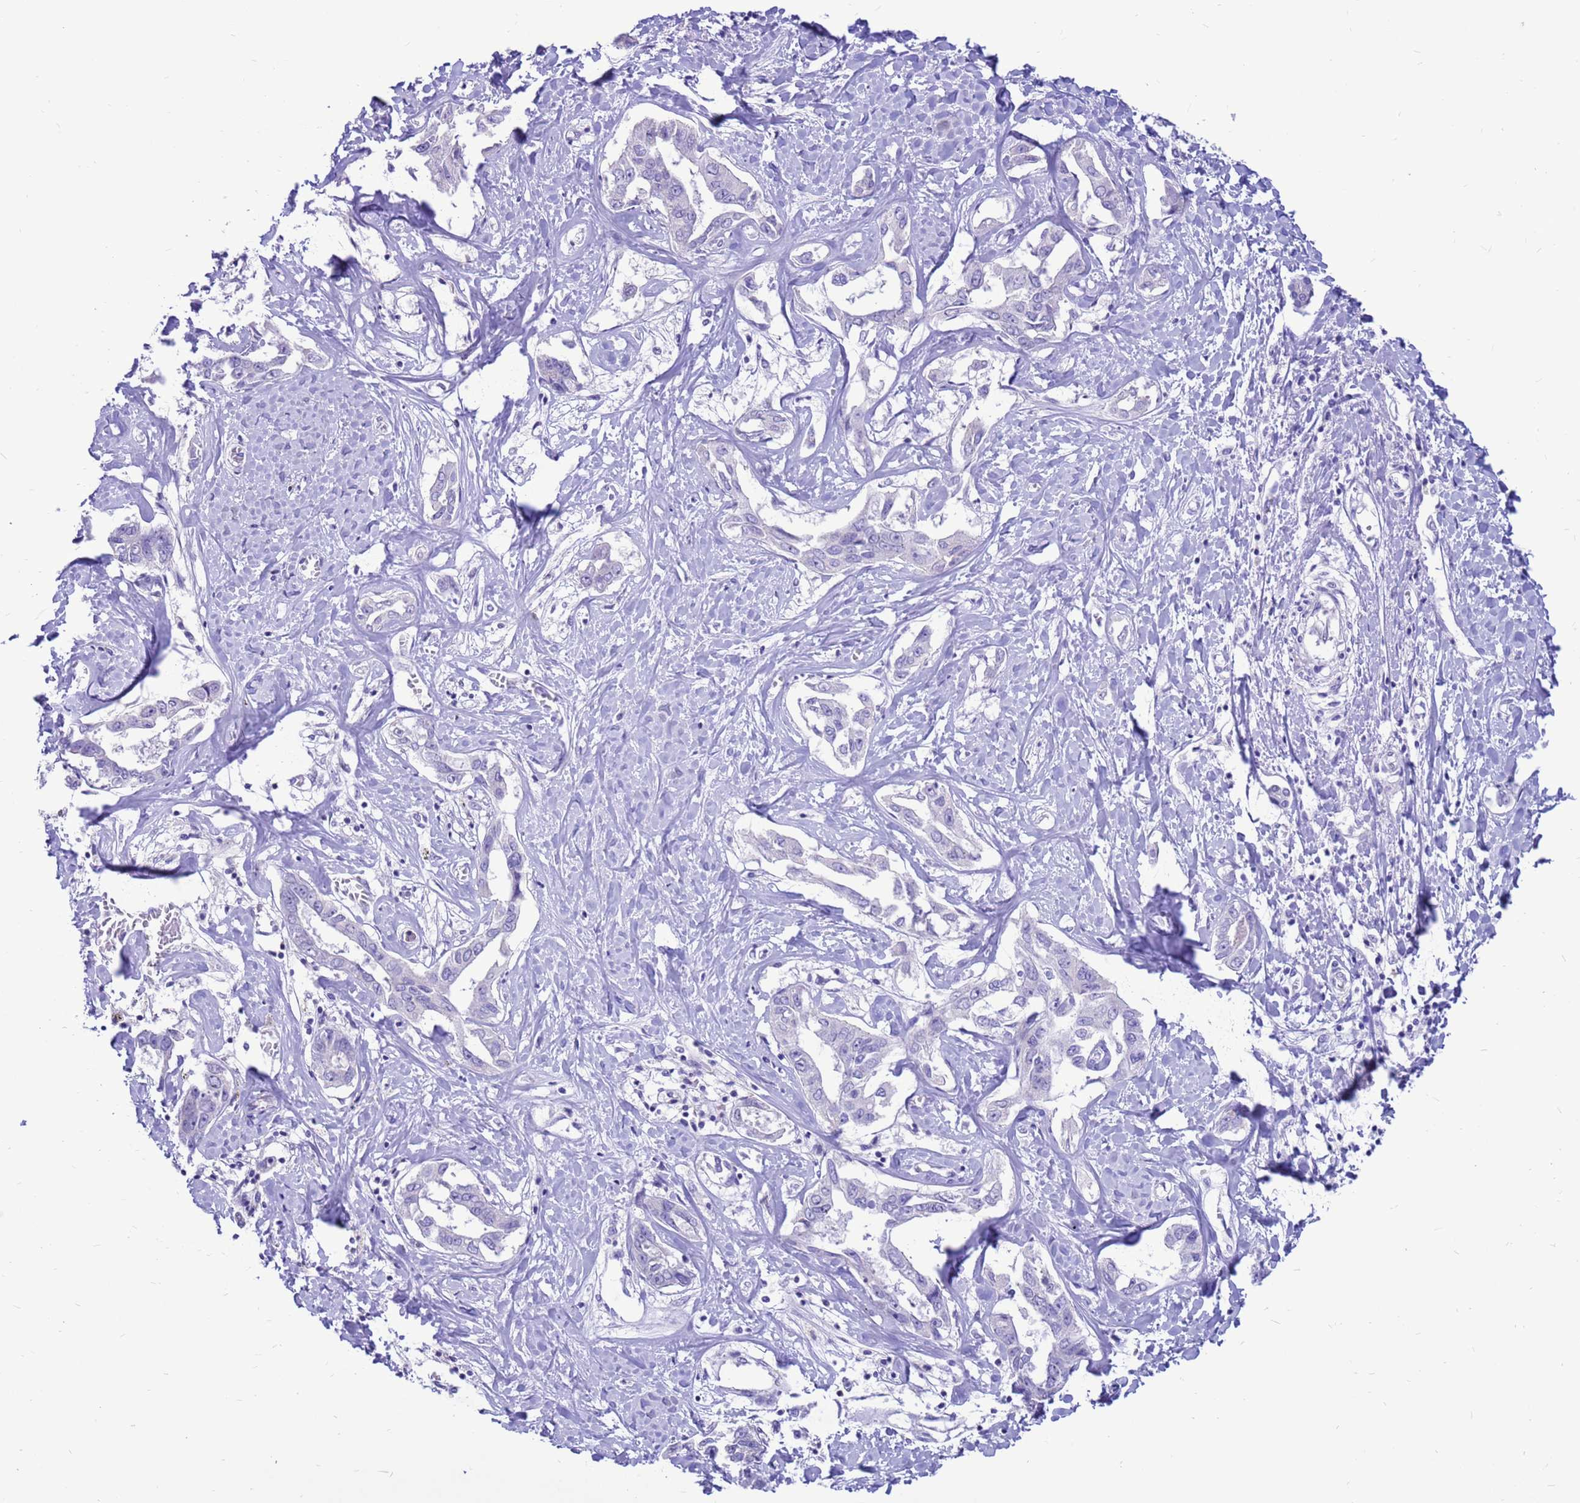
{"staining": {"intensity": "negative", "quantity": "none", "location": "none"}, "tissue": "liver cancer", "cell_type": "Tumor cells", "image_type": "cancer", "snomed": [{"axis": "morphology", "description": "Cholangiocarcinoma"}, {"axis": "topography", "description": "Liver"}], "caption": "This is a photomicrograph of immunohistochemistry (IHC) staining of liver cholangiocarcinoma, which shows no positivity in tumor cells.", "gene": "PDE10A", "patient": {"sex": "male", "age": 59}}